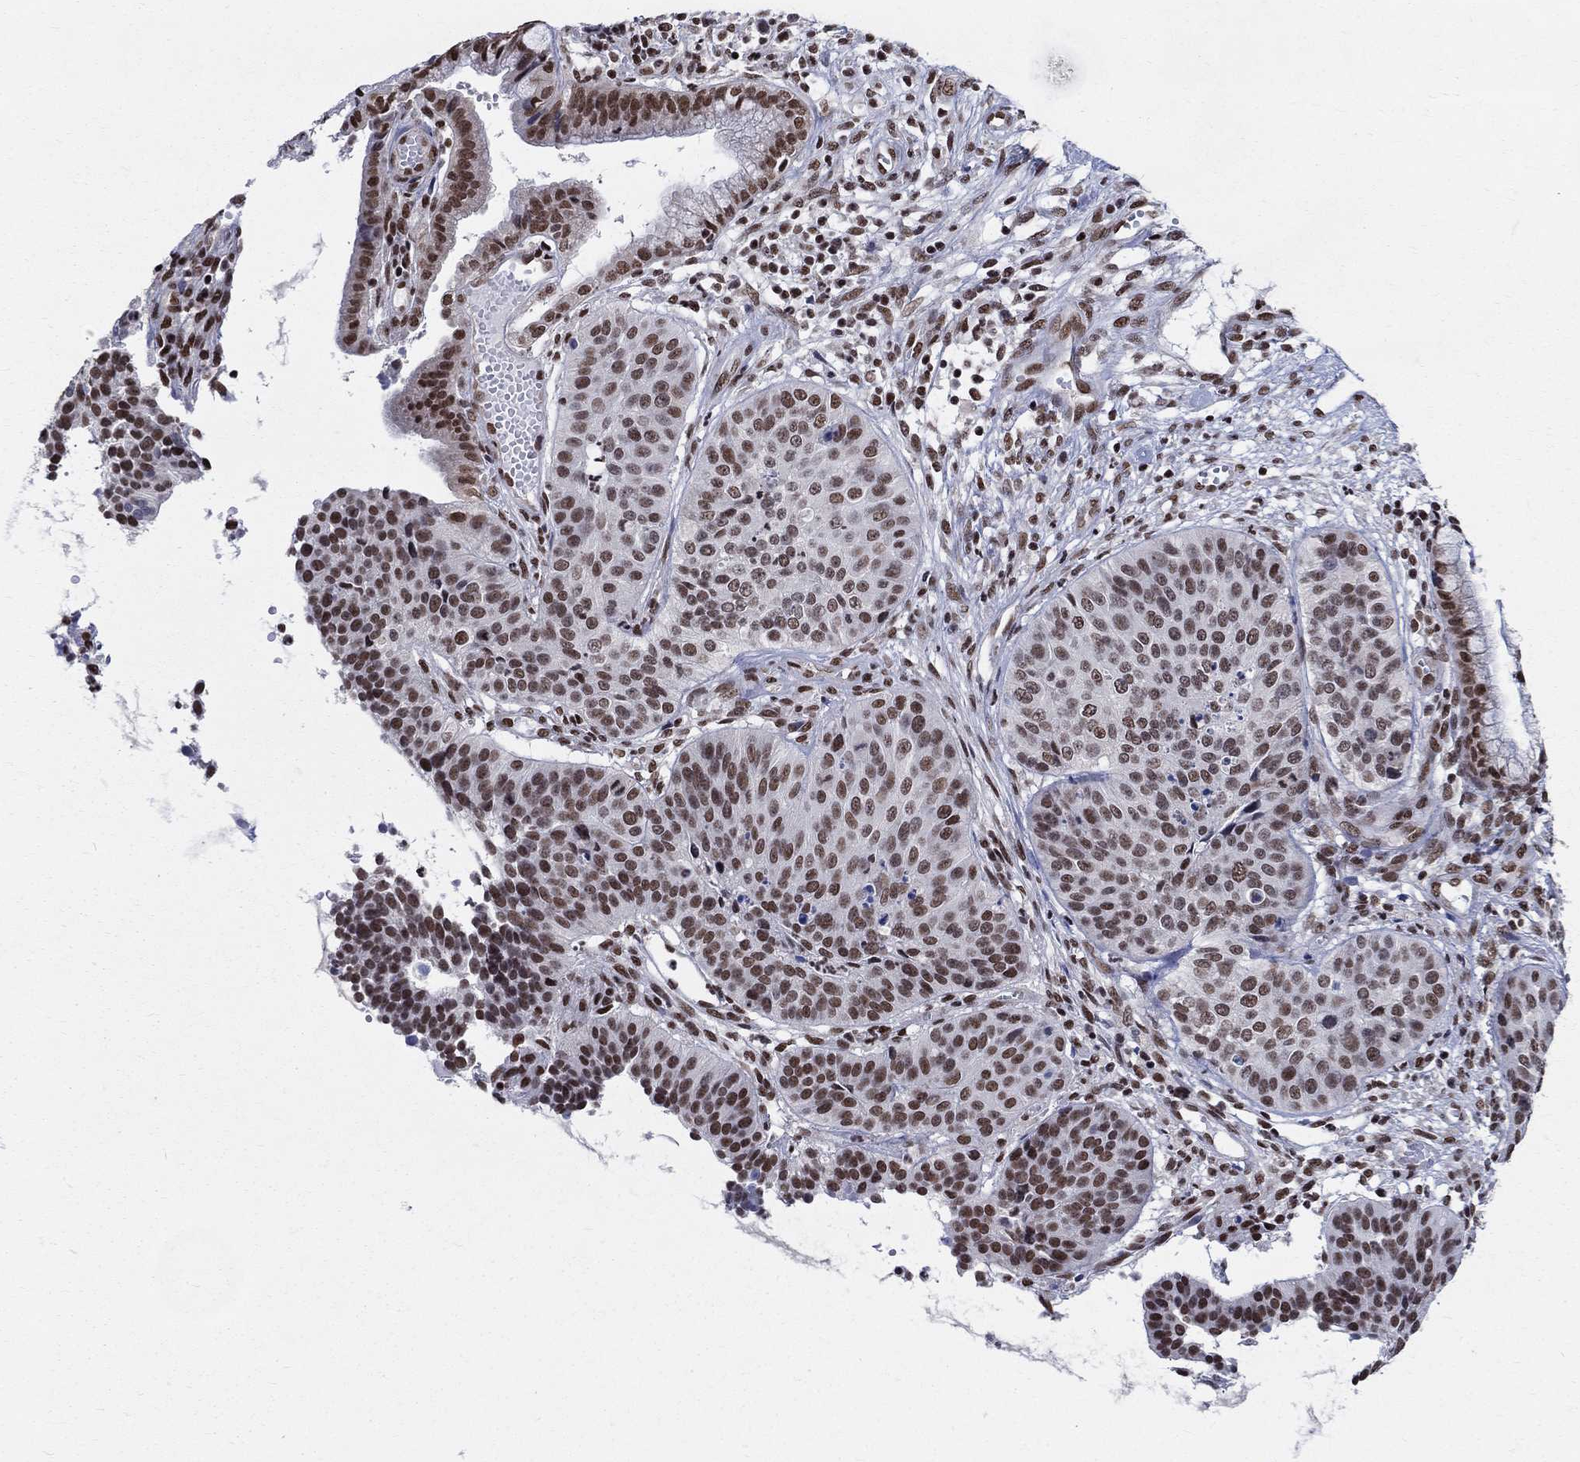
{"staining": {"intensity": "strong", "quantity": "<25%", "location": "nuclear"}, "tissue": "cervical cancer", "cell_type": "Tumor cells", "image_type": "cancer", "snomed": [{"axis": "morphology", "description": "Normal tissue, NOS"}, {"axis": "morphology", "description": "Squamous cell carcinoma, NOS"}, {"axis": "topography", "description": "Cervix"}], "caption": "Immunohistochemistry (DAB) staining of human cervical cancer exhibits strong nuclear protein positivity in about <25% of tumor cells. (IHC, brightfield microscopy, high magnification).", "gene": "FBXO16", "patient": {"sex": "female", "age": 39}}